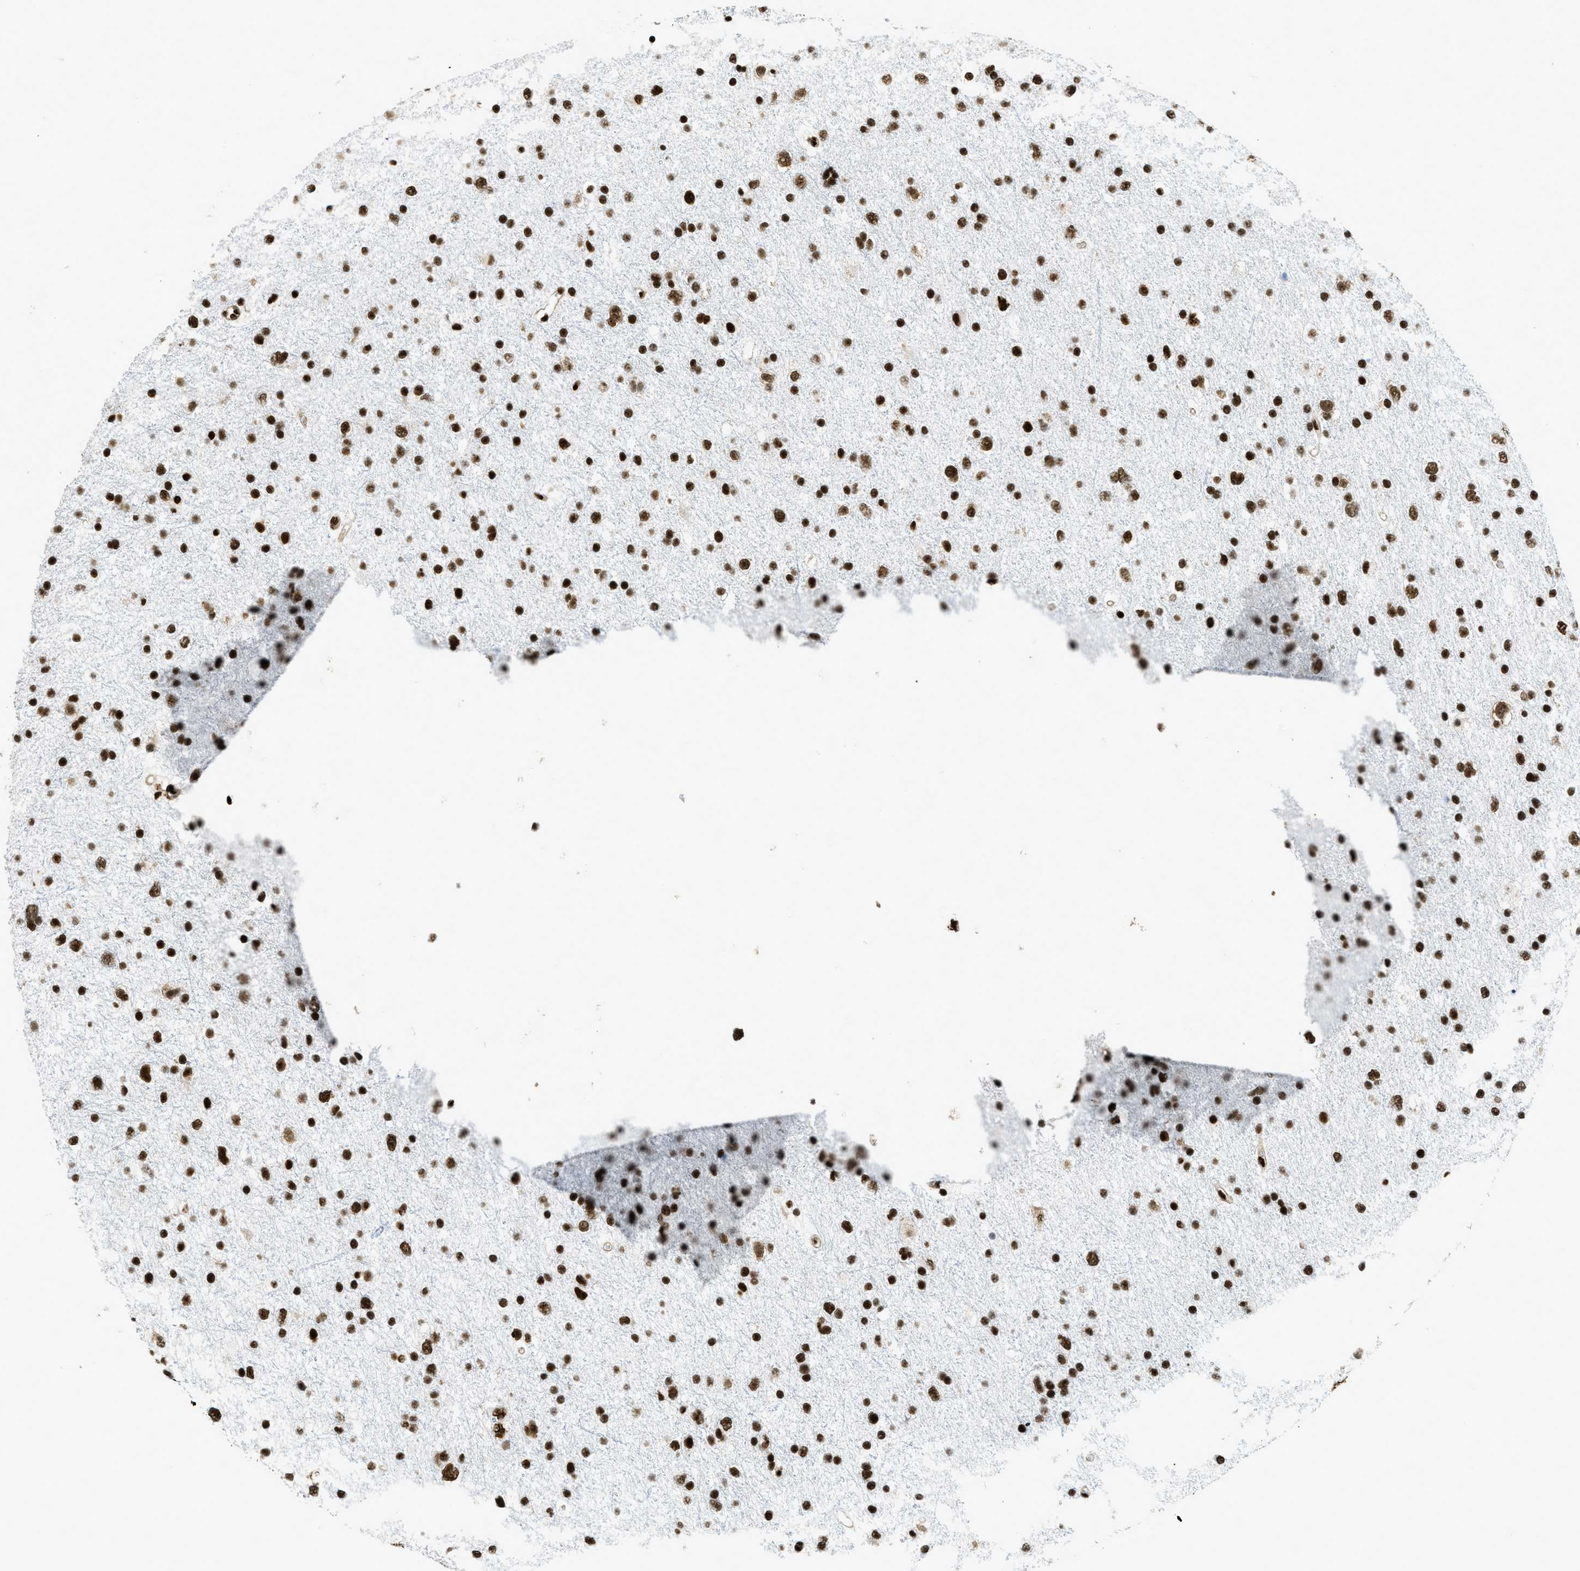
{"staining": {"intensity": "strong", "quantity": ">75%", "location": "nuclear"}, "tissue": "glioma", "cell_type": "Tumor cells", "image_type": "cancer", "snomed": [{"axis": "morphology", "description": "Glioma, malignant, Low grade"}, {"axis": "topography", "description": "Brain"}], "caption": "Strong nuclear positivity for a protein is seen in about >75% of tumor cells of malignant glioma (low-grade) using immunohistochemistry (IHC).", "gene": "ZNF207", "patient": {"sex": "female", "age": 37}}